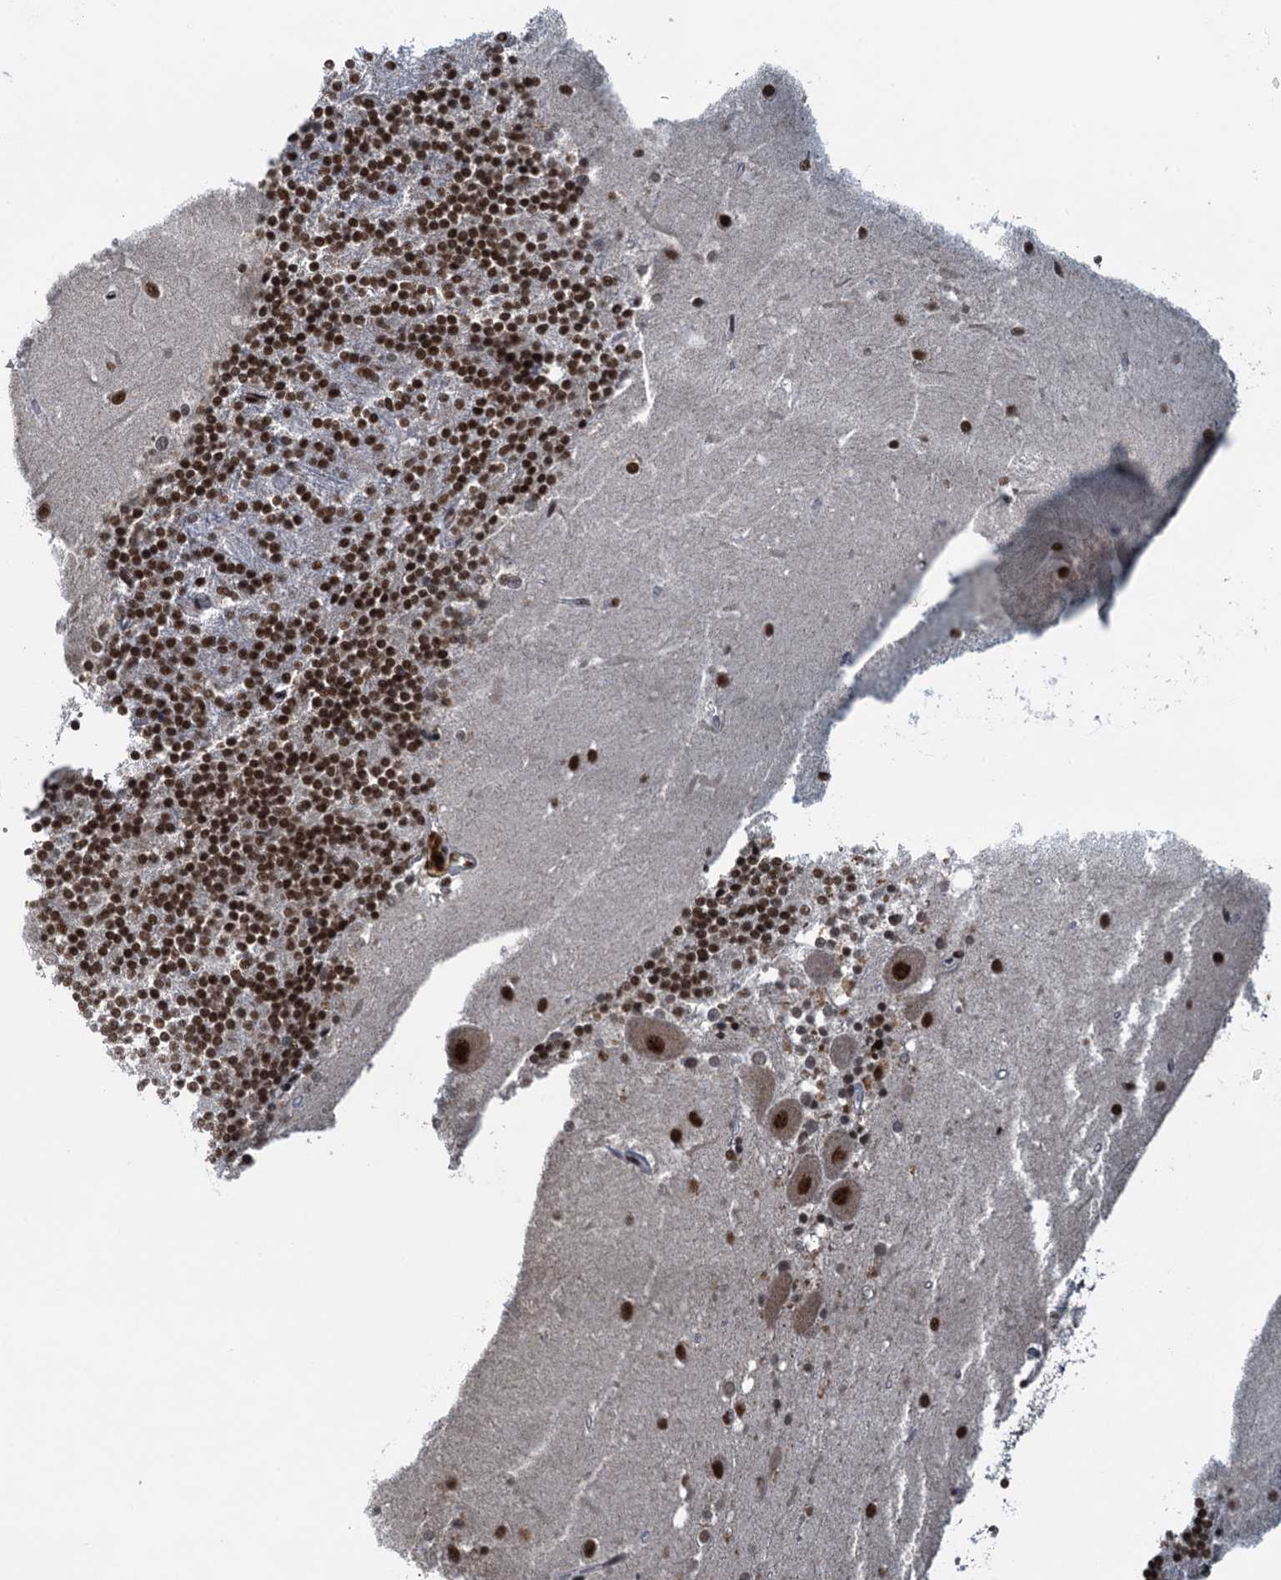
{"staining": {"intensity": "moderate", "quantity": "25%-75%", "location": "nuclear"}, "tissue": "cerebellum", "cell_type": "Cells in granular layer", "image_type": "normal", "snomed": [{"axis": "morphology", "description": "Normal tissue, NOS"}, {"axis": "topography", "description": "Cerebellum"}], "caption": "Immunohistochemical staining of normal human cerebellum reveals moderate nuclear protein staining in about 25%-75% of cells in granular layer.", "gene": "ZC3H18", "patient": {"sex": "male", "age": 54}}